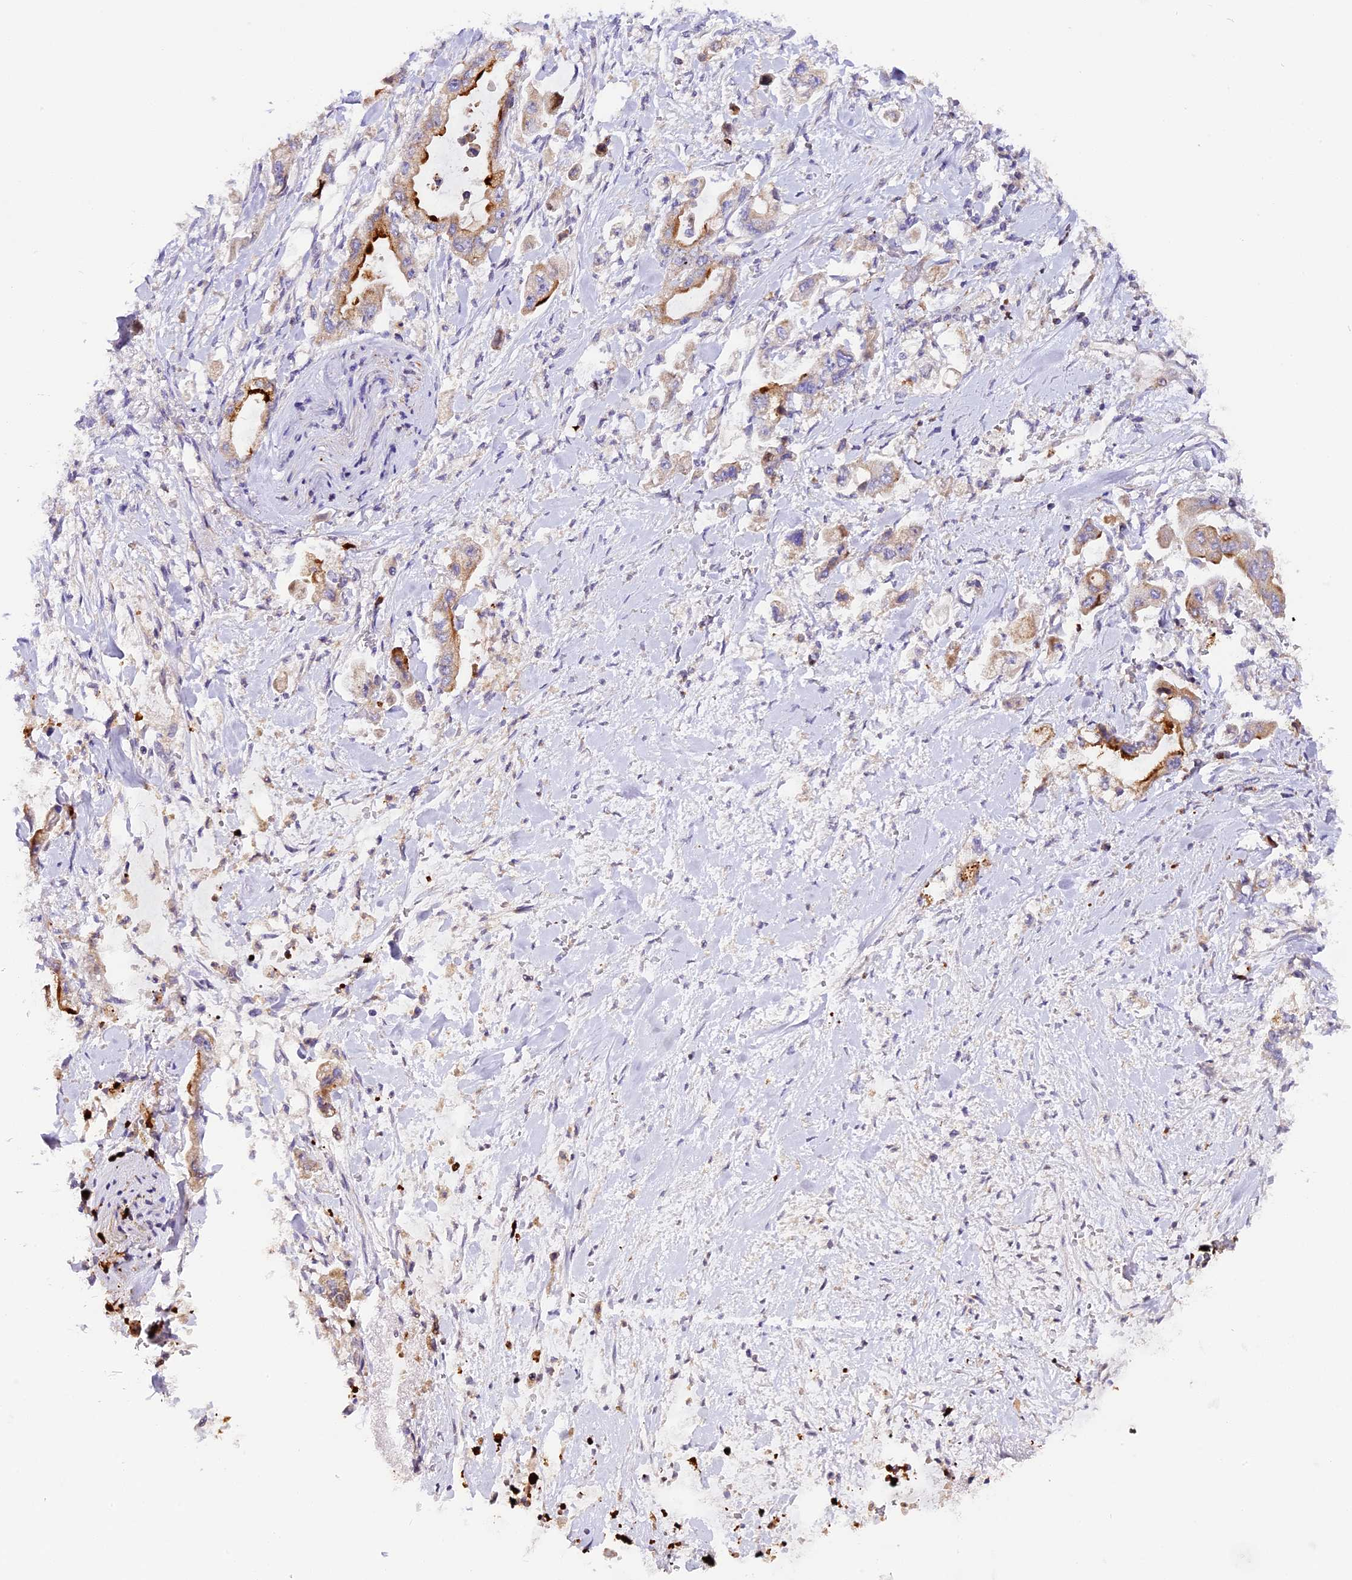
{"staining": {"intensity": "moderate", "quantity": "<25%", "location": "cytoplasmic/membranous"}, "tissue": "stomach cancer", "cell_type": "Tumor cells", "image_type": "cancer", "snomed": [{"axis": "morphology", "description": "Adenocarcinoma, NOS"}, {"axis": "topography", "description": "Stomach"}], "caption": "An immunohistochemistry micrograph of neoplastic tissue is shown. Protein staining in brown shows moderate cytoplasmic/membranous positivity in stomach adenocarcinoma within tumor cells. Using DAB (brown) and hematoxylin (blue) stains, captured at high magnification using brightfield microscopy.", "gene": "MAP3K7CL", "patient": {"sex": "male", "age": 62}}